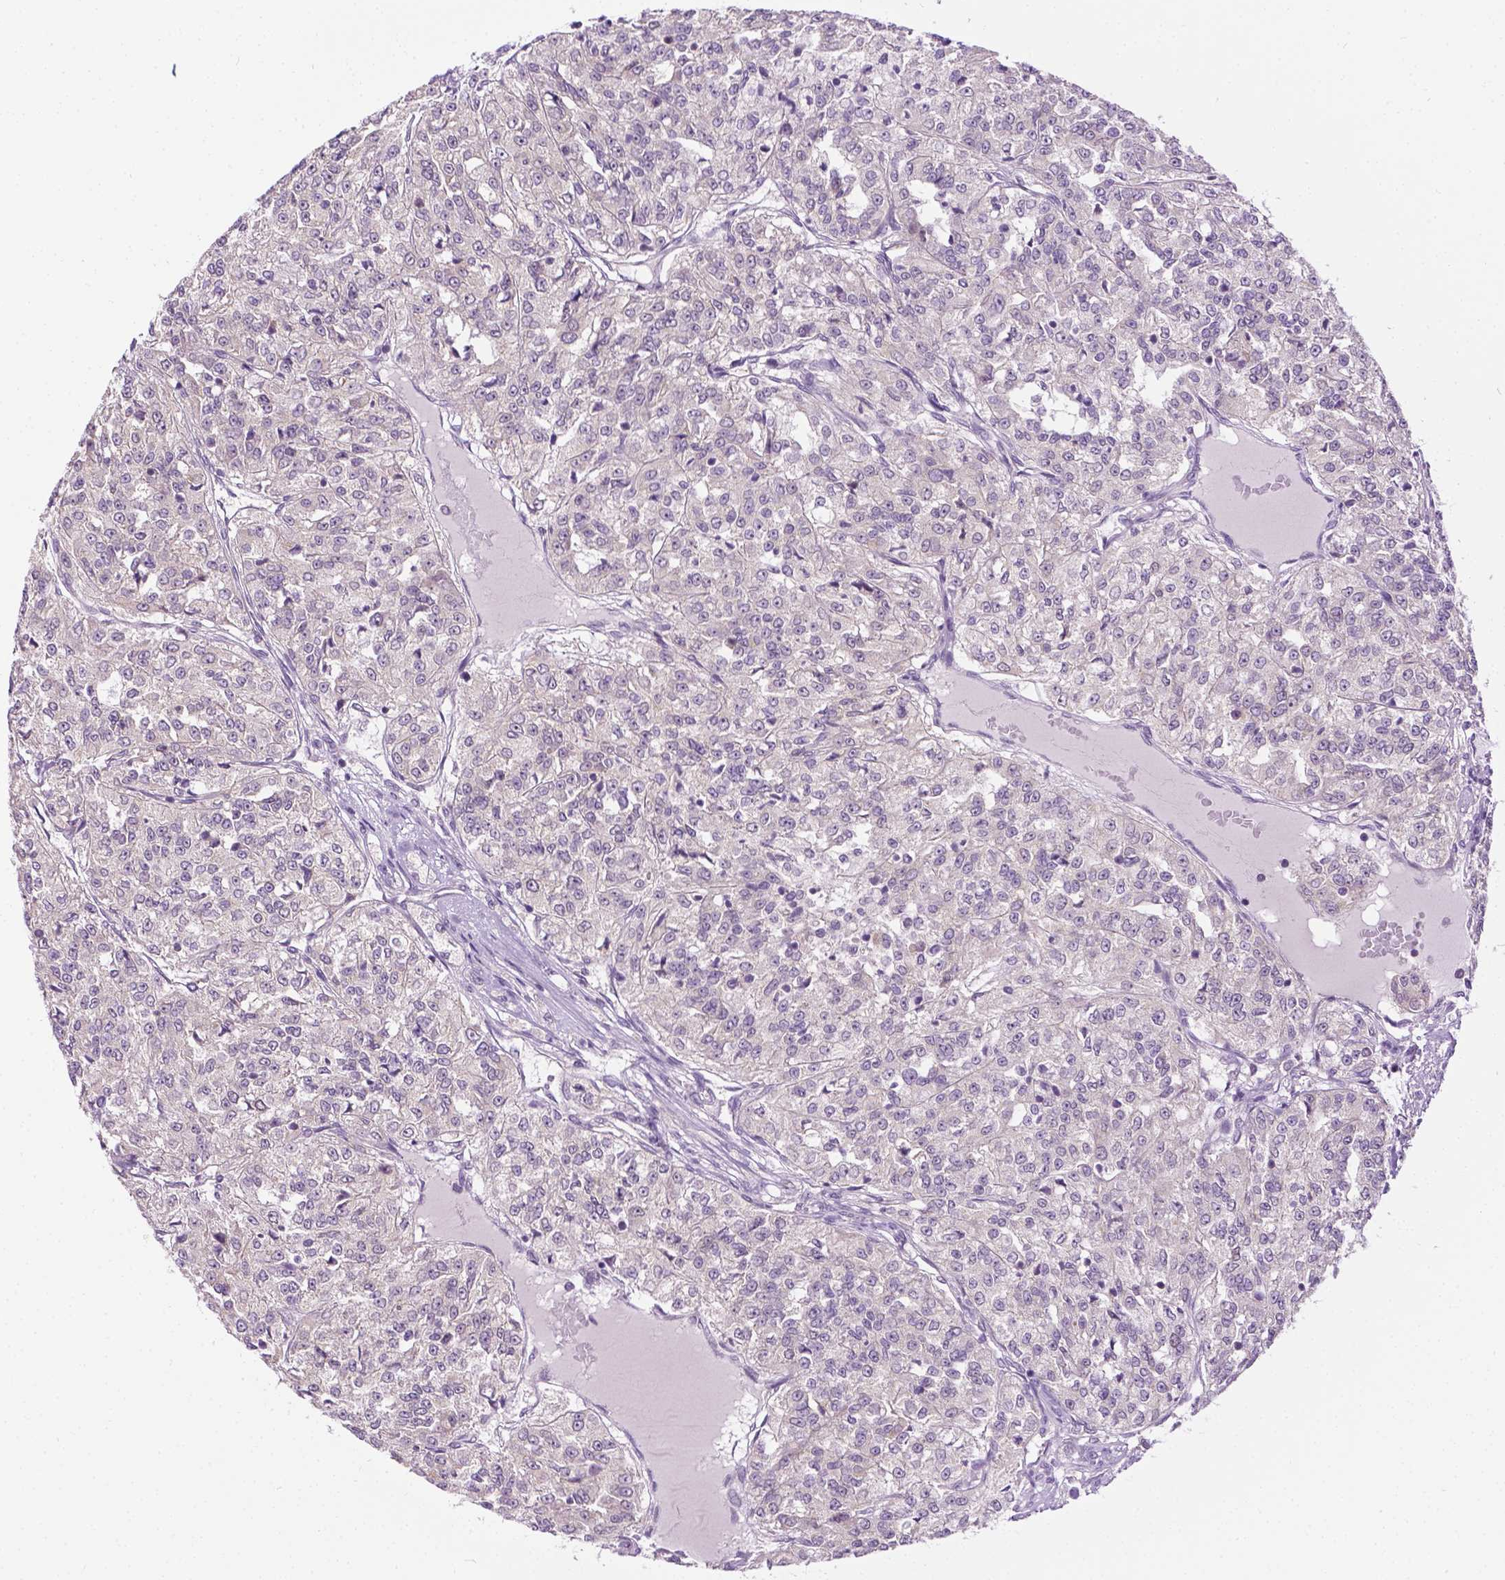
{"staining": {"intensity": "negative", "quantity": "none", "location": "none"}, "tissue": "renal cancer", "cell_type": "Tumor cells", "image_type": "cancer", "snomed": [{"axis": "morphology", "description": "Adenocarcinoma, NOS"}, {"axis": "topography", "description": "Kidney"}], "caption": "Tumor cells are negative for protein expression in human renal cancer (adenocarcinoma).", "gene": "DENND4A", "patient": {"sex": "female", "age": 63}}